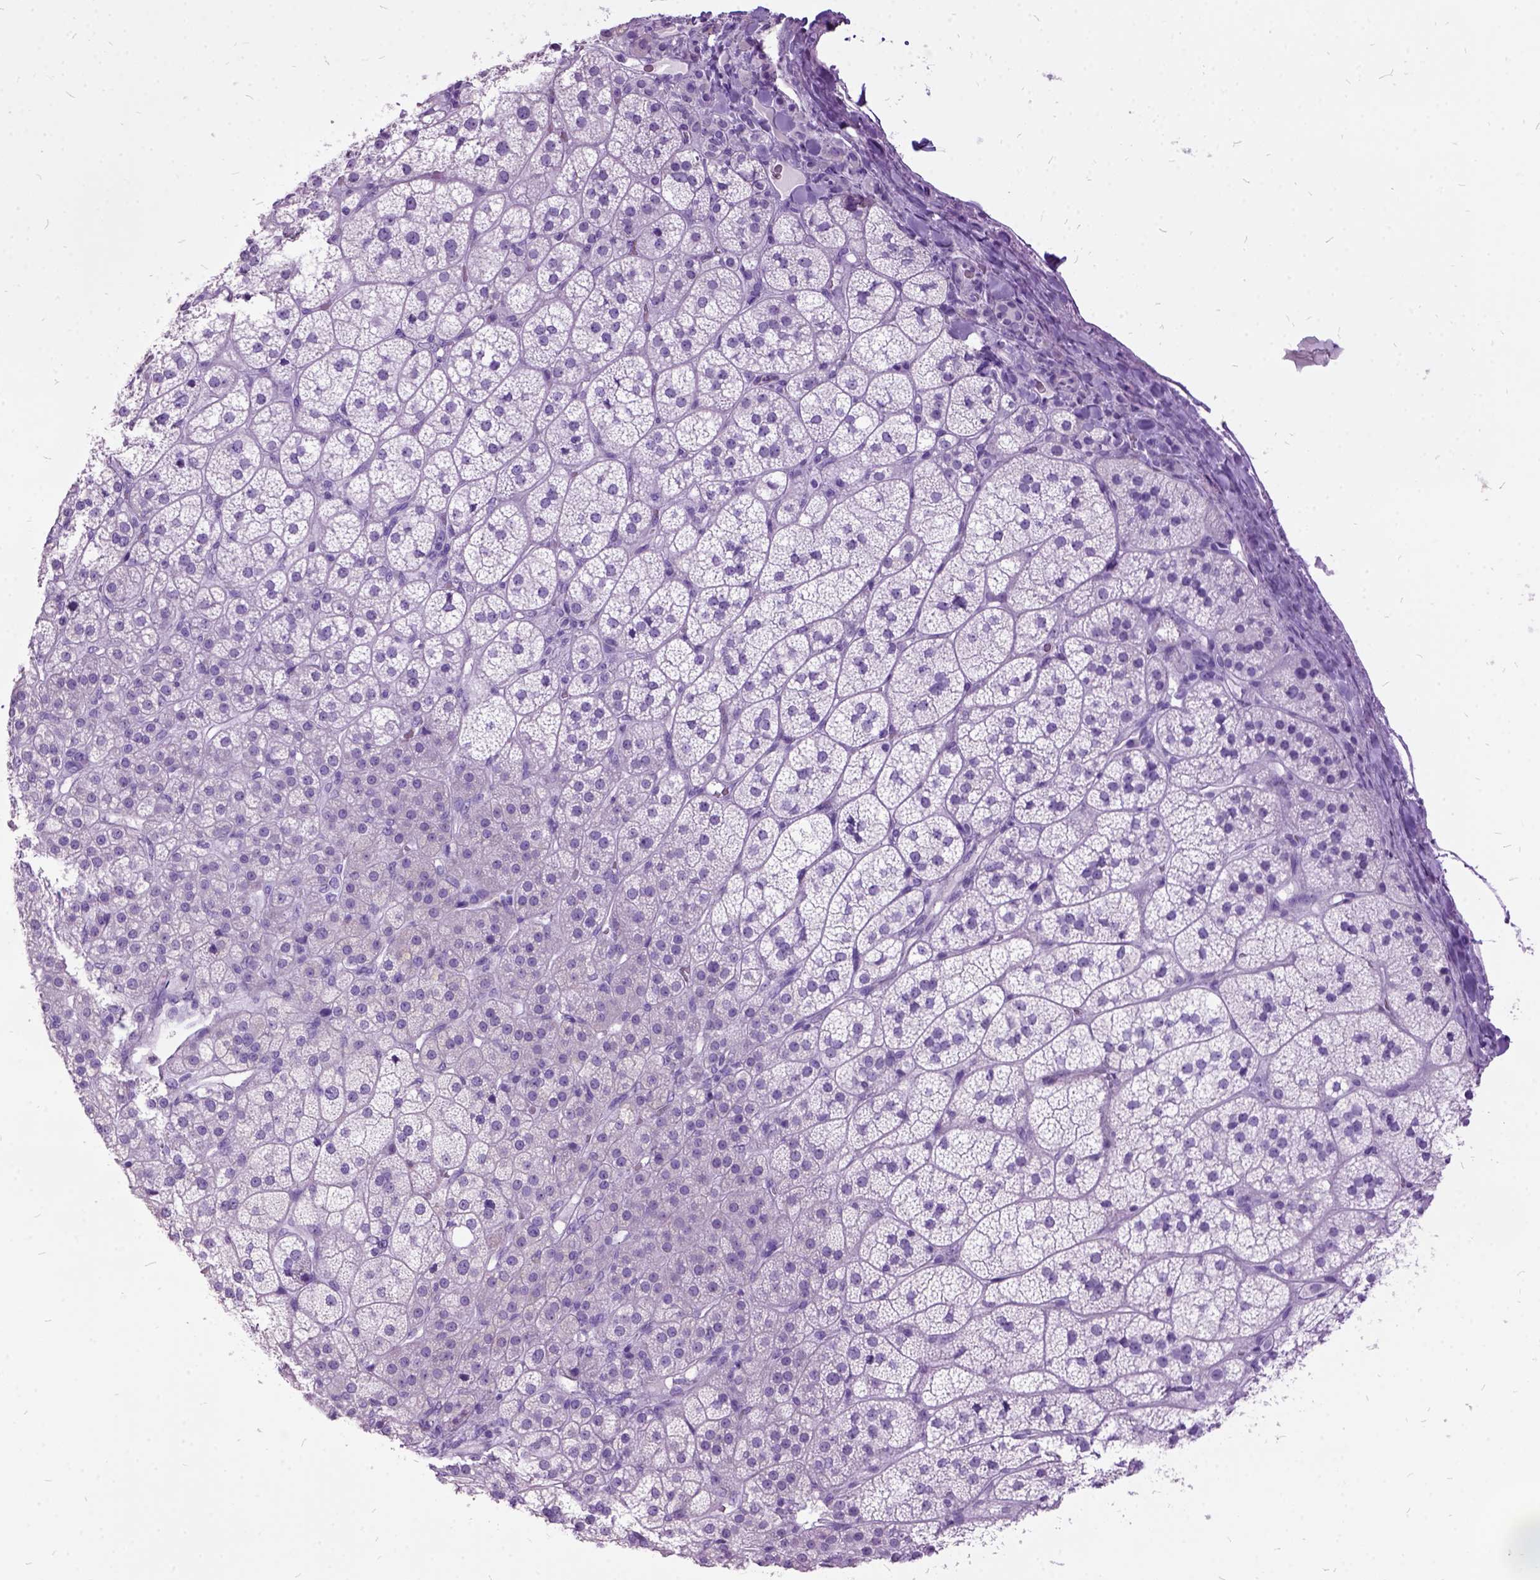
{"staining": {"intensity": "negative", "quantity": "none", "location": "none"}, "tissue": "adrenal gland", "cell_type": "Glandular cells", "image_type": "normal", "snomed": [{"axis": "morphology", "description": "Normal tissue, NOS"}, {"axis": "topography", "description": "Adrenal gland"}], "caption": "This is an IHC photomicrograph of unremarkable adrenal gland. There is no positivity in glandular cells.", "gene": "MME", "patient": {"sex": "female", "age": 60}}